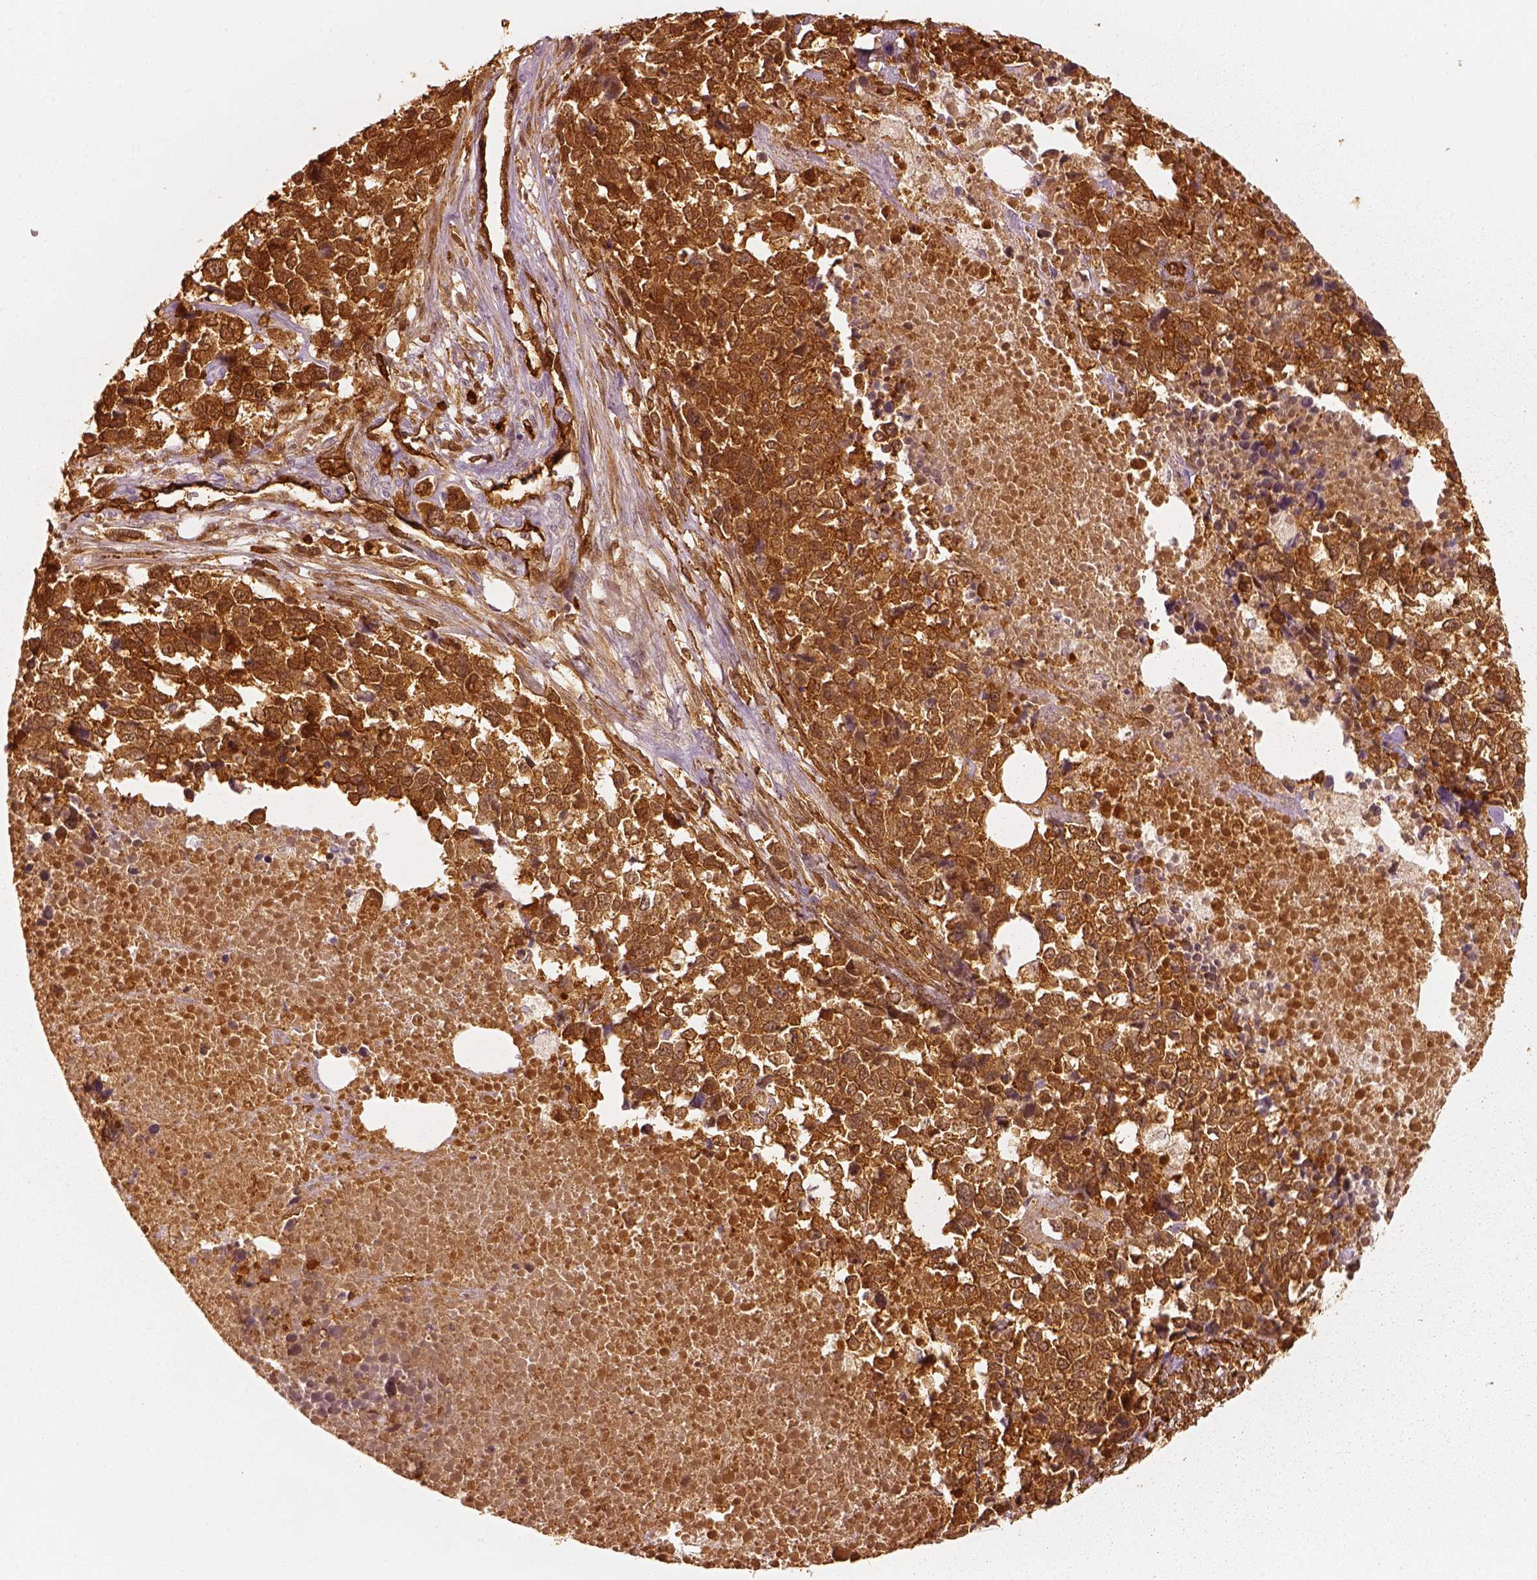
{"staining": {"intensity": "strong", "quantity": ">75%", "location": "cytoplasmic/membranous"}, "tissue": "melanoma", "cell_type": "Tumor cells", "image_type": "cancer", "snomed": [{"axis": "morphology", "description": "Malignant melanoma, Metastatic site"}, {"axis": "topography", "description": "Skin"}], "caption": "Melanoma stained with DAB immunohistochemistry demonstrates high levels of strong cytoplasmic/membranous positivity in about >75% of tumor cells.", "gene": "FSCN1", "patient": {"sex": "male", "age": 84}}